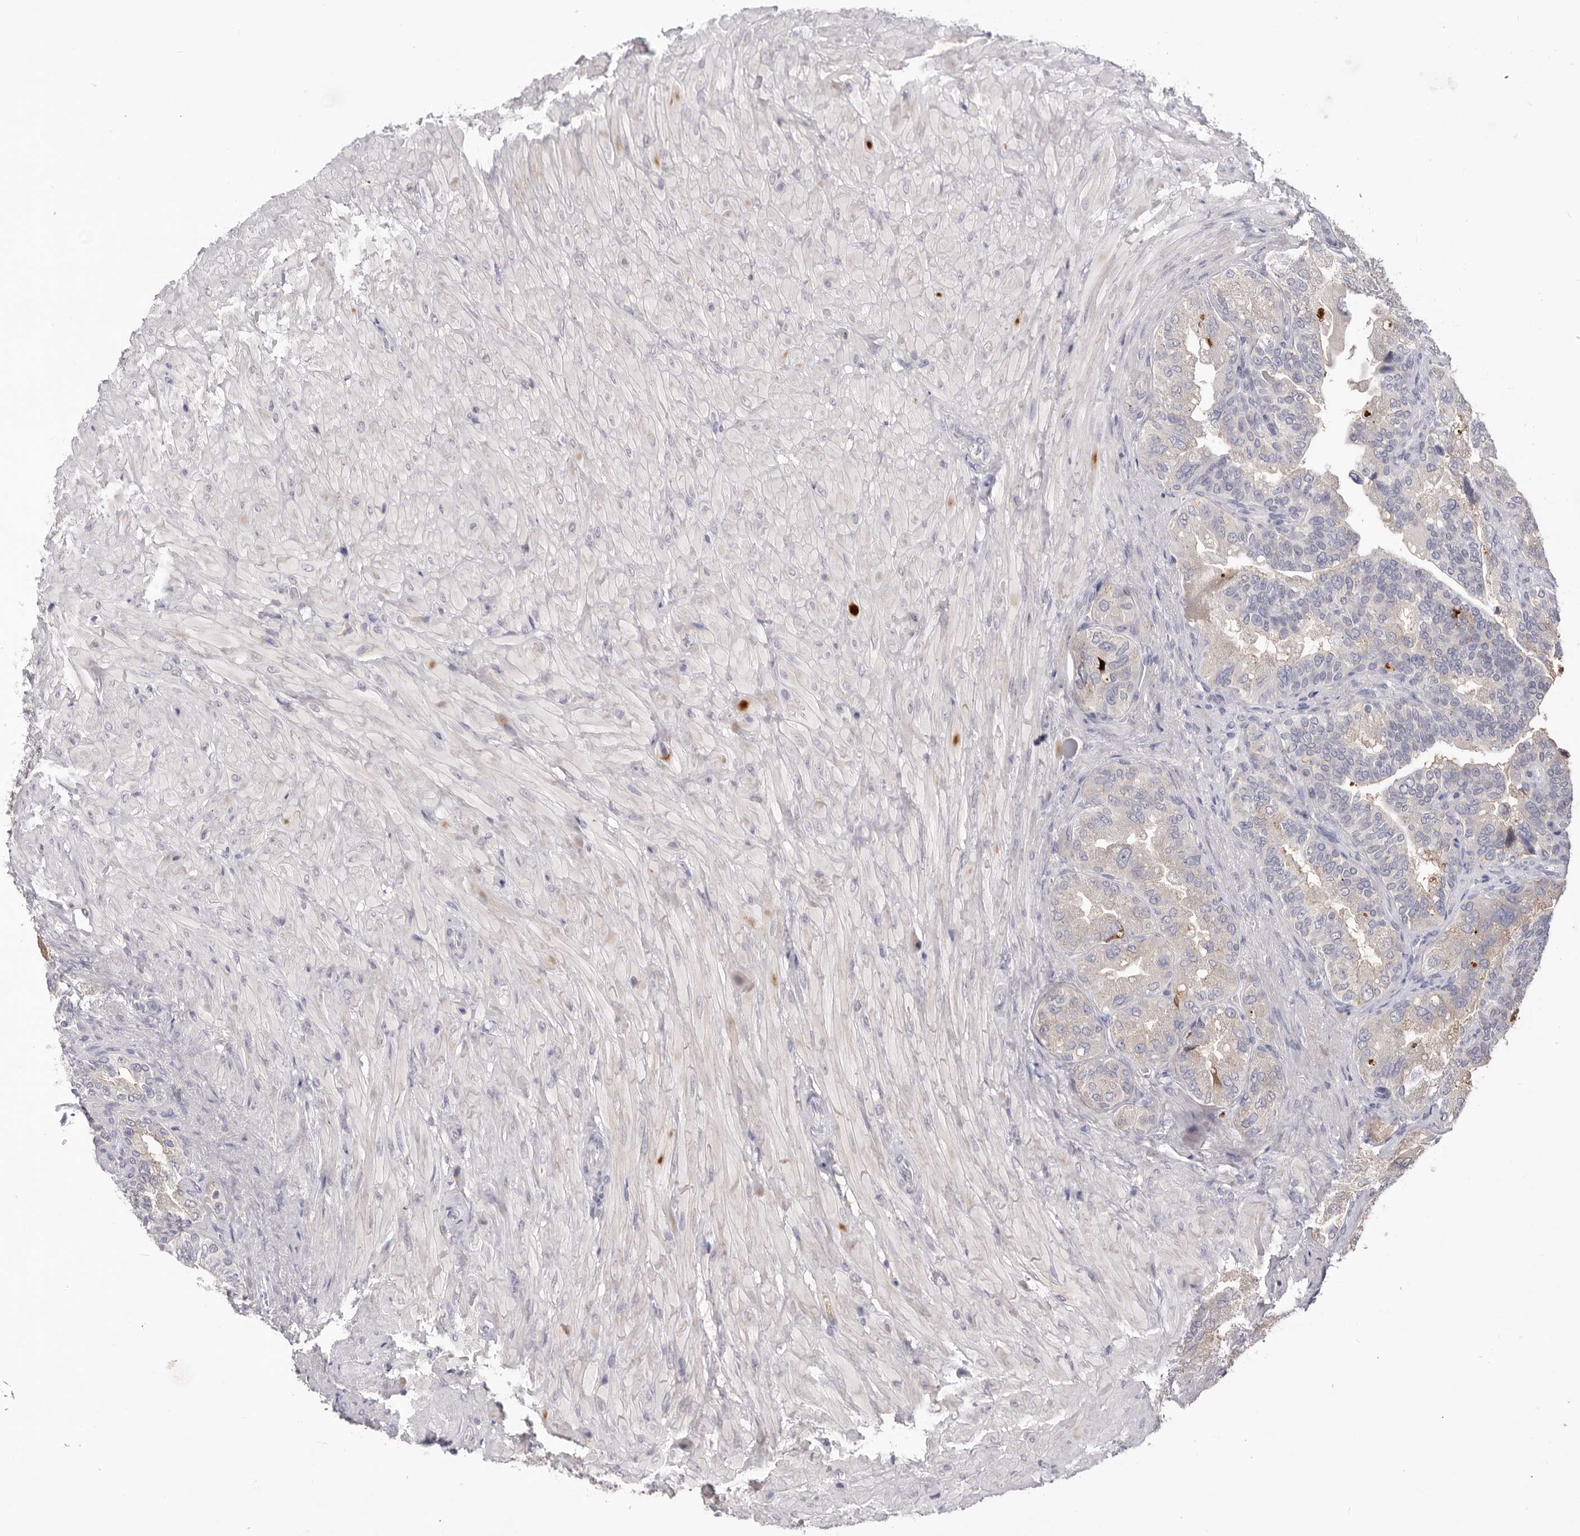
{"staining": {"intensity": "negative", "quantity": "none", "location": "none"}, "tissue": "seminal vesicle", "cell_type": "Glandular cells", "image_type": "normal", "snomed": [{"axis": "morphology", "description": "Normal tissue, NOS"}, {"axis": "topography", "description": "Seminal veicle"}, {"axis": "topography", "description": "Peripheral nerve tissue"}], "caption": "This is a photomicrograph of immunohistochemistry staining of benign seminal vesicle, which shows no expression in glandular cells.", "gene": "DOP1A", "patient": {"sex": "male", "age": 63}}